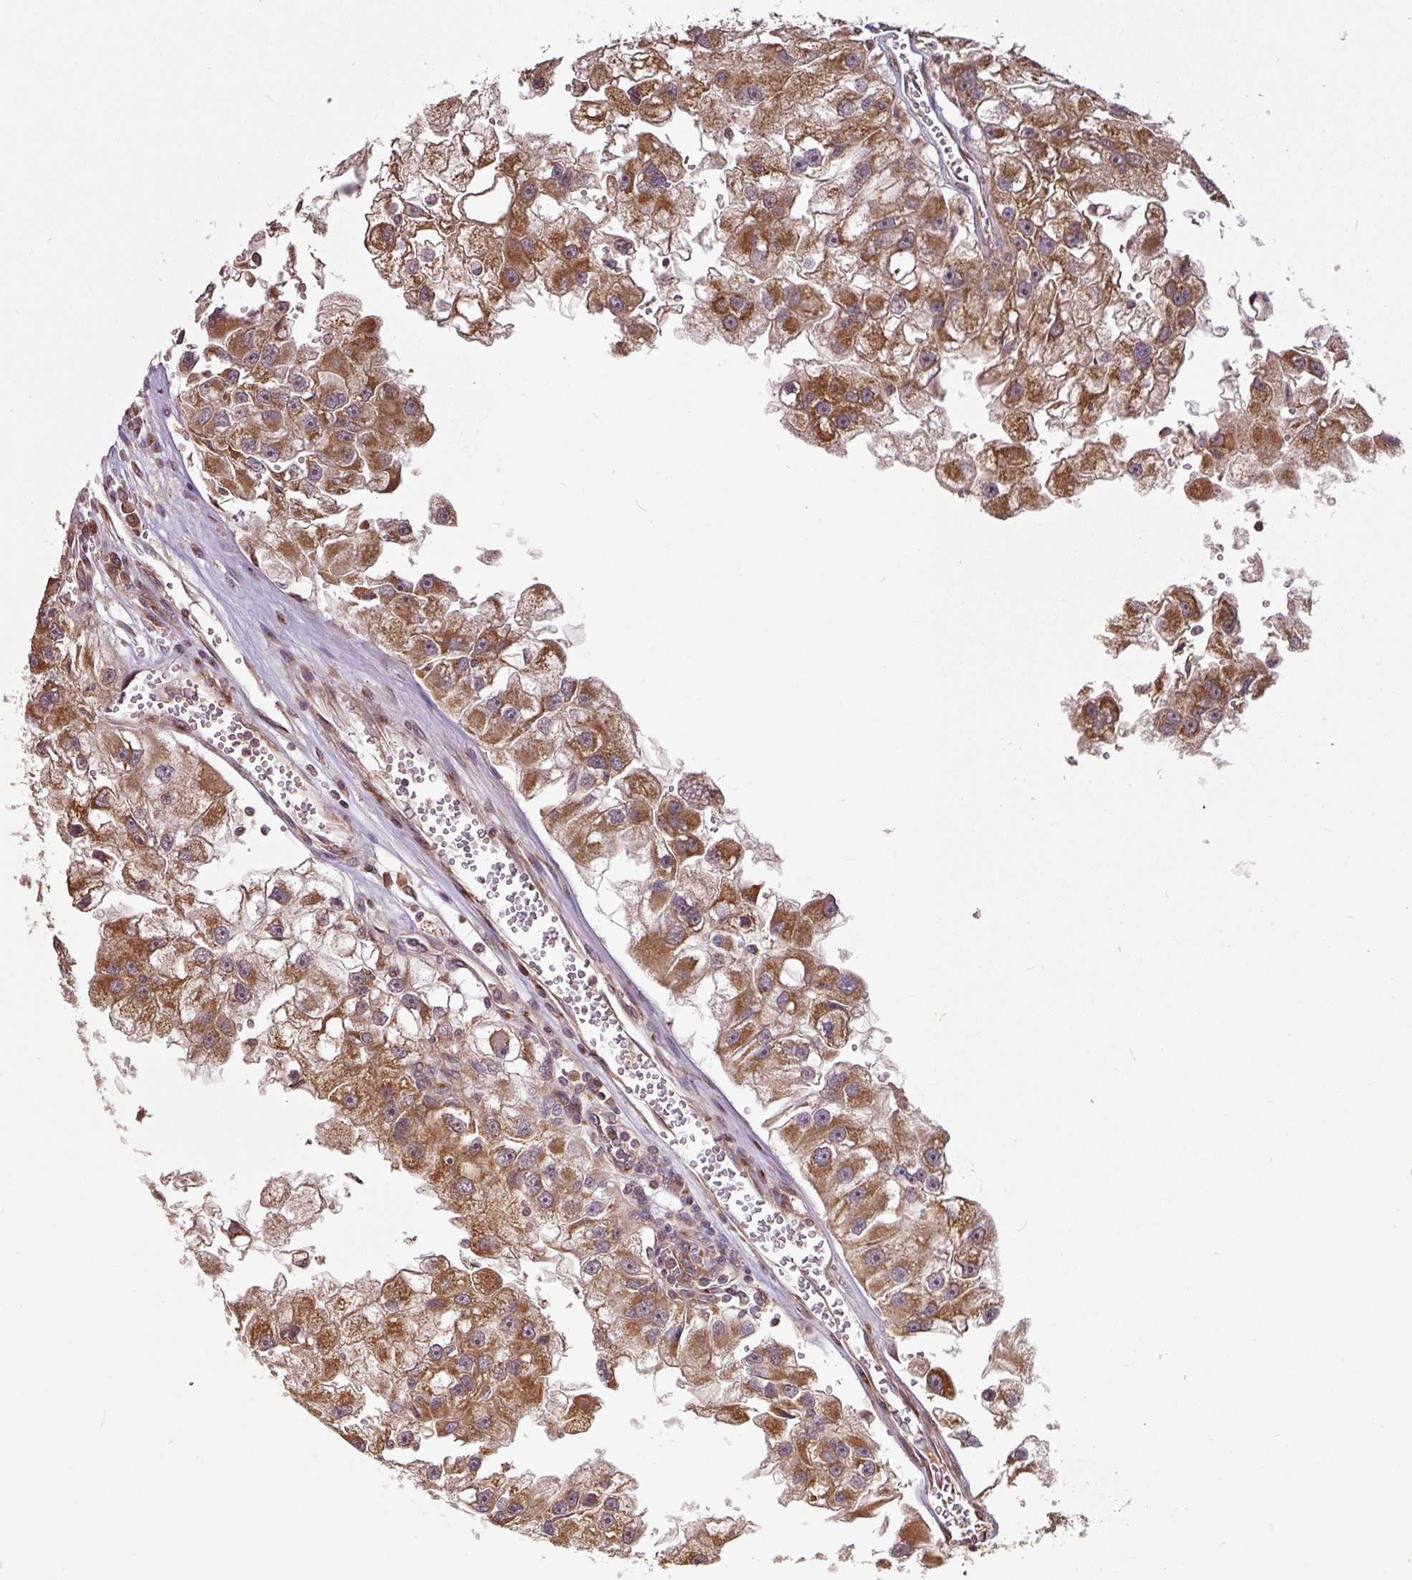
{"staining": {"intensity": "strong", "quantity": ">75%", "location": "cytoplasmic/membranous"}, "tissue": "renal cancer", "cell_type": "Tumor cells", "image_type": "cancer", "snomed": [{"axis": "morphology", "description": "Adenocarcinoma, NOS"}, {"axis": "topography", "description": "Kidney"}], "caption": "A high amount of strong cytoplasmic/membranous positivity is present in approximately >75% of tumor cells in renal cancer tissue. (DAB IHC with brightfield microscopy, high magnification).", "gene": "MRRF", "patient": {"sex": "male", "age": 63}}